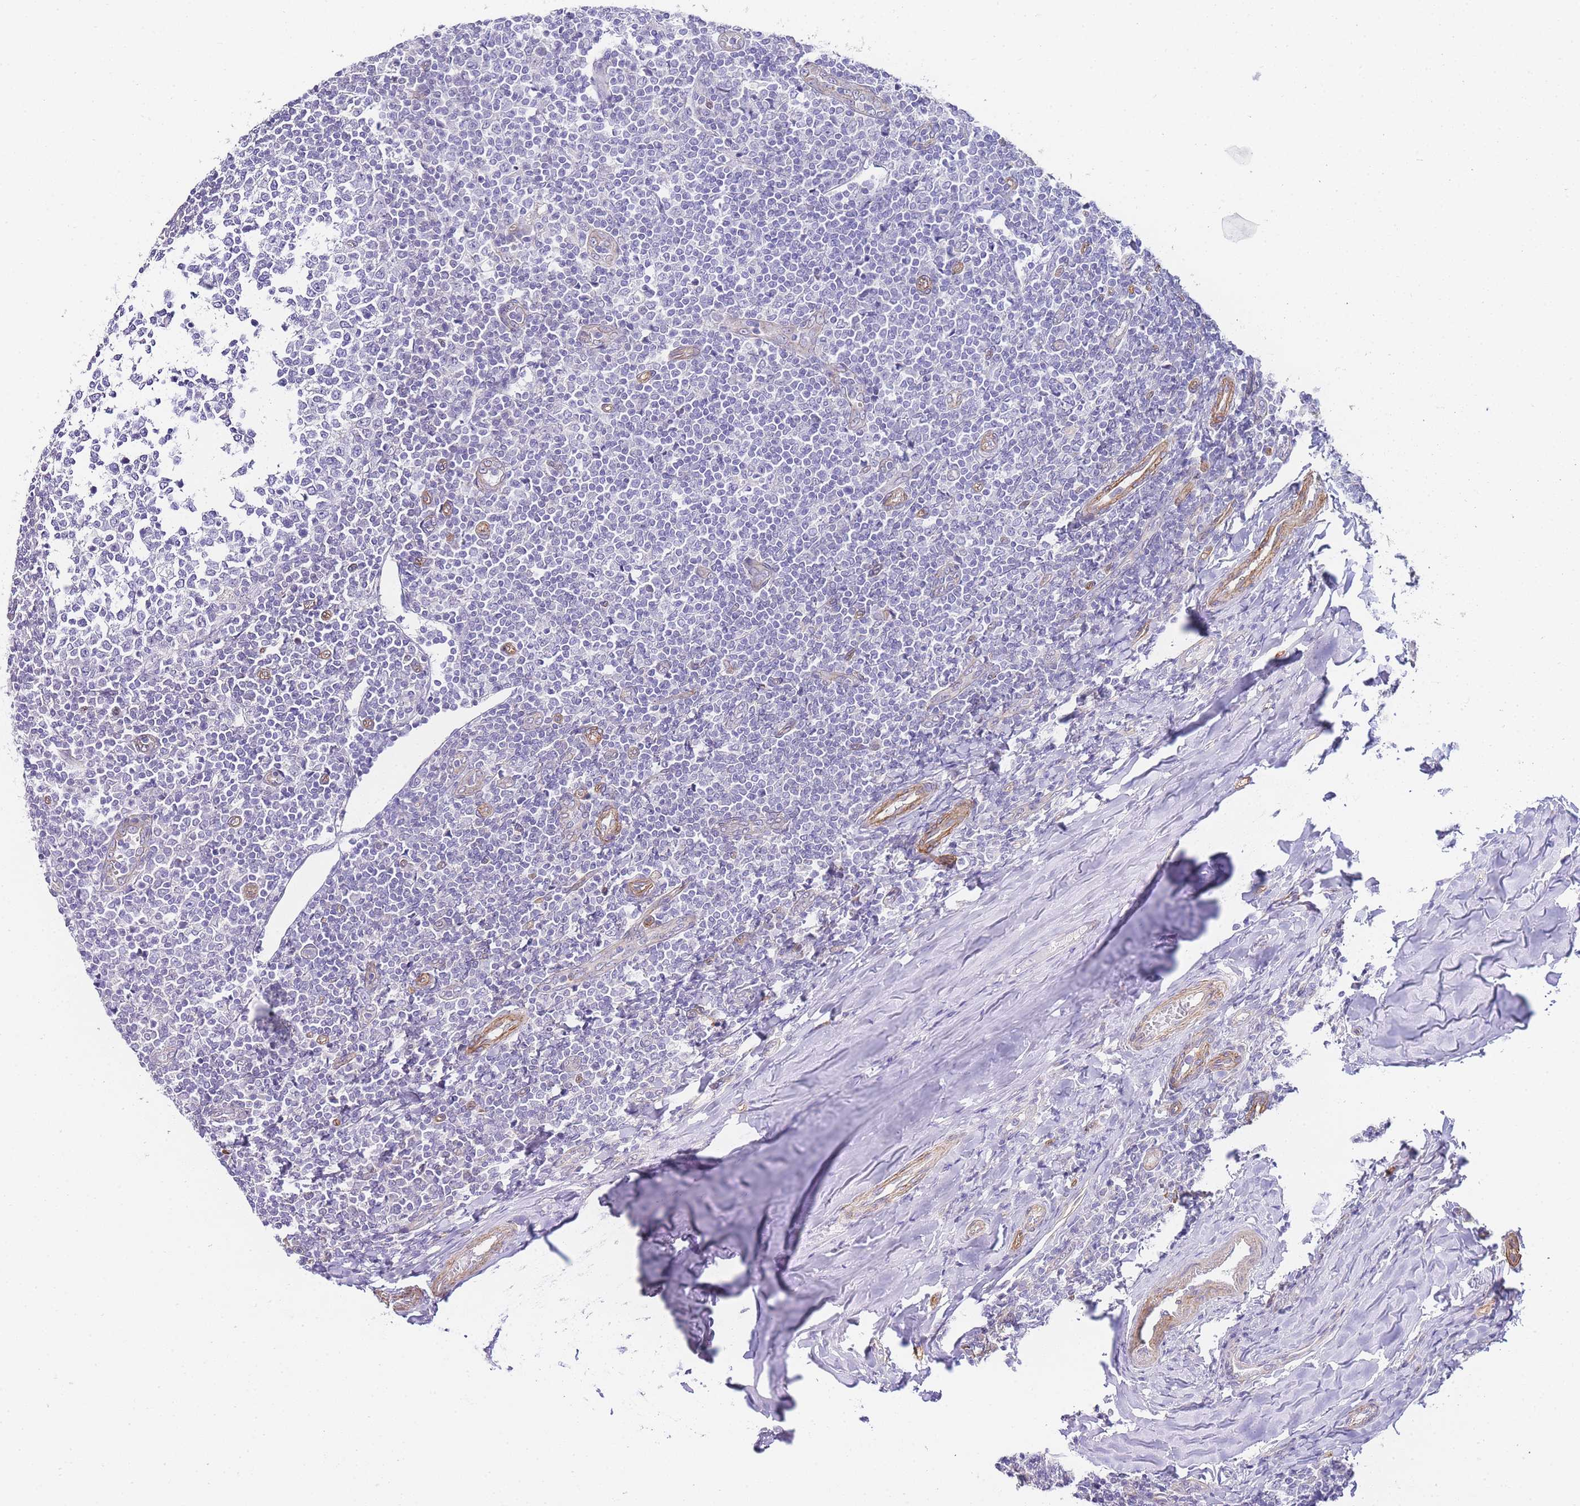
{"staining": {"intensity": "negative", "quantity": "none", "location": "none"}, "tissue": "tonsil", "cell_type": "Germinal center cells", "image_type": "normal", "snomed": [{"axis": "morphology", "description": "Normal tissue, NOS"}, {"axis": "topography", "description": "Tonsil"}], "caption": "Immunohistochemistry (IHC) photomicrograph of unremarkable tonsil: tonsil stained with DAB reveals no significant protein staining in germinal center cells.", "gene": "PDCD7", "patient": {"sex": "female", "age": 19}}